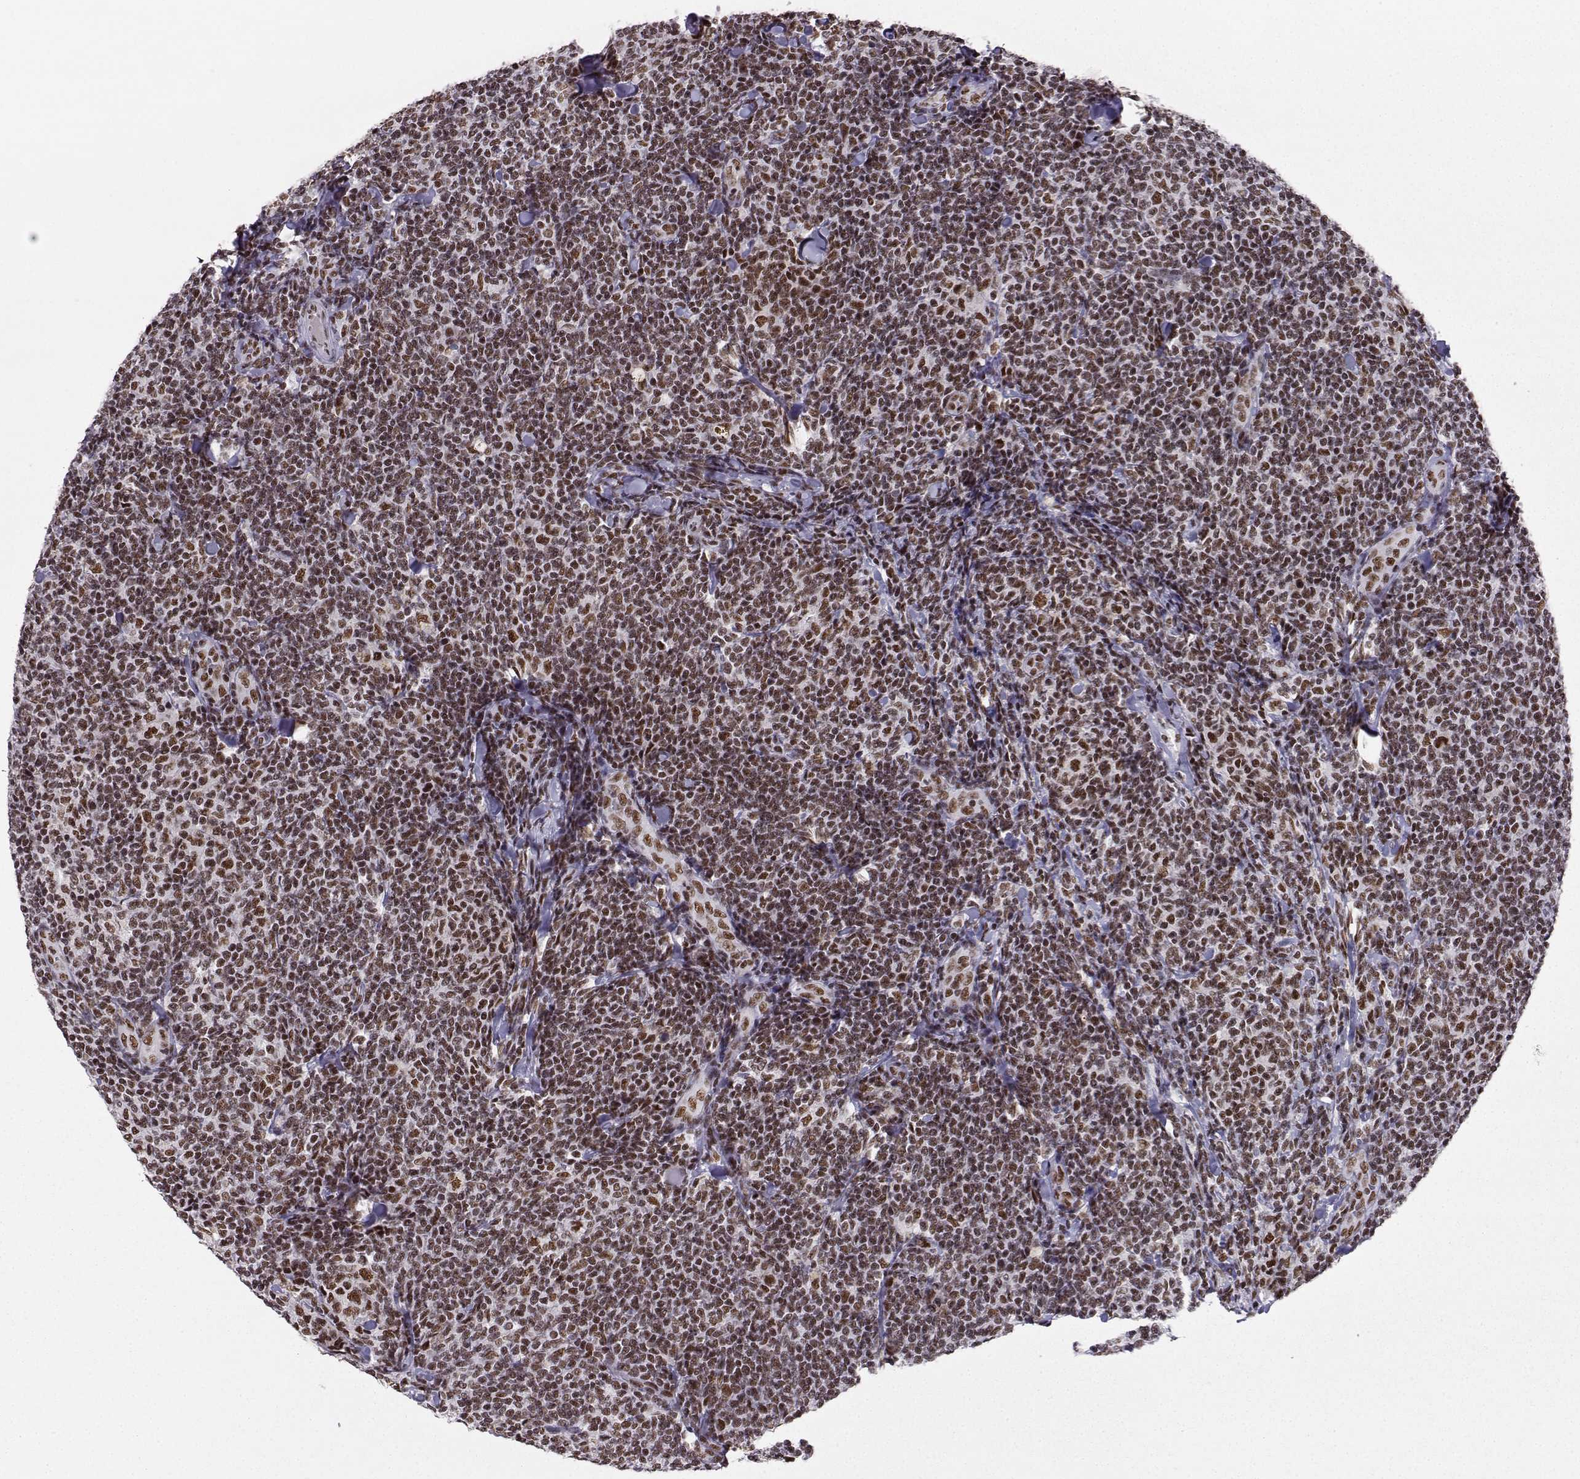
{"staining": {"intensity": "weak", "quantity": "25%-75%", "location": "nuclear"}, "tissue": "lymphoma", "cell_type": "Tumor cells", "image_type": "cancer", "snomed": [{"axis": "morphology", "description": "Malignant lymphoma, non-Hodgkin's type, Low grade"}, {"axis": "topography", "description": "Lymph node"}], "caption": "The micrograph shows a brown stain indicating the presence of a protein in the nuclear of tumor cells in low-grade malignant lymphoma, non-Hodgkin's type.", "gene": "SNRPB2", "patient": {"sex": "female", "age": 56}}